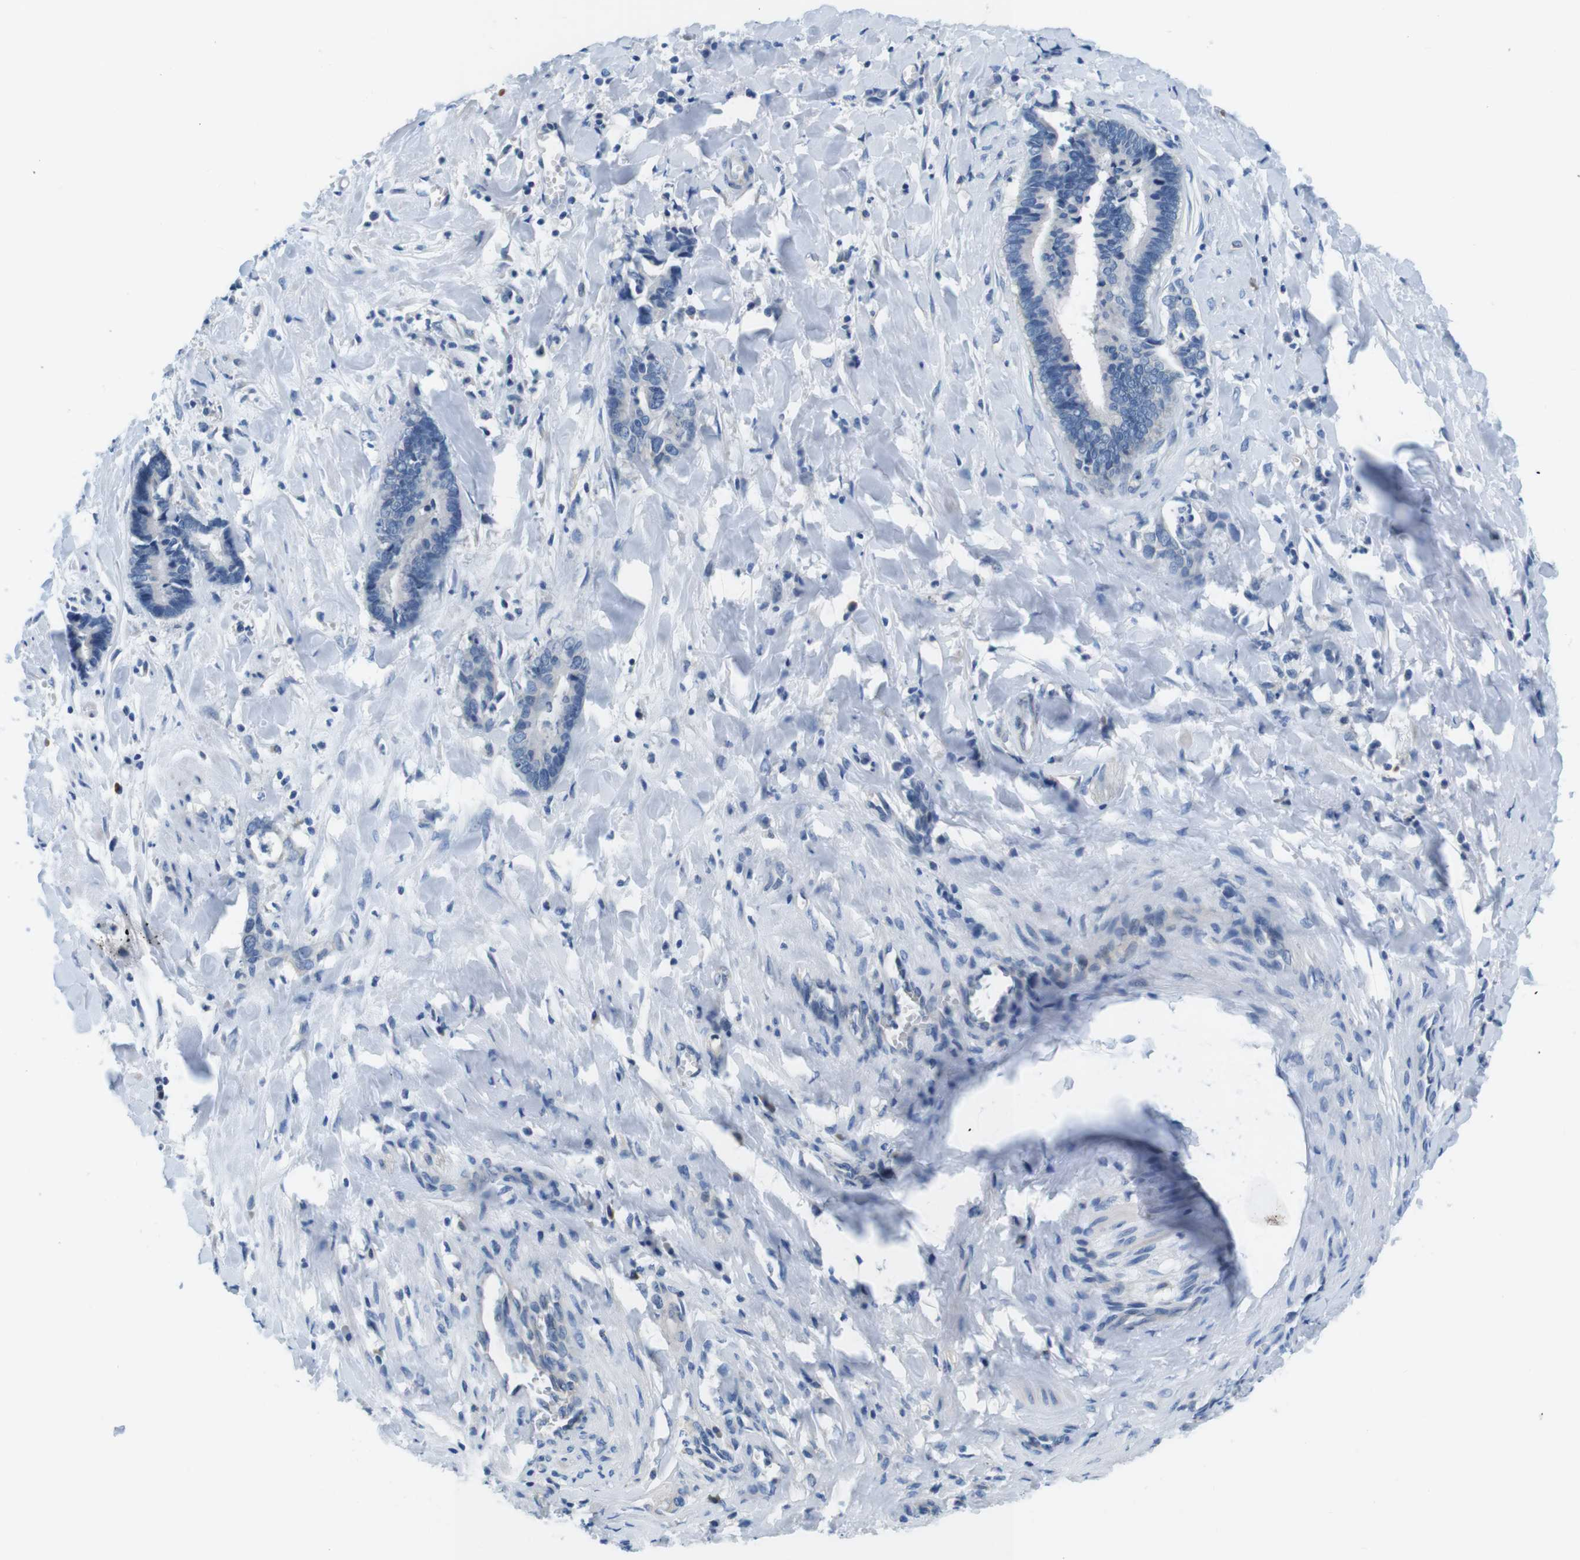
{"staining": {"intensity": "negative", "quantity": "none", "location": "none"}, "tissue": "cervical cancer", "cell_type": "Tumor cells", "image_type": "cancer", "snomed": [{"axis": "morphology", "description": "Adenocarcinoma, NOS"}, {"axis": "topography", "description": "Cervix"}], "caption": "Immunohistochemistry of human cervical adenocarcinoma displays no expression in tumor cells.", "gene": "DENND4C", "patient": {"sex": "female", "age": 44}}